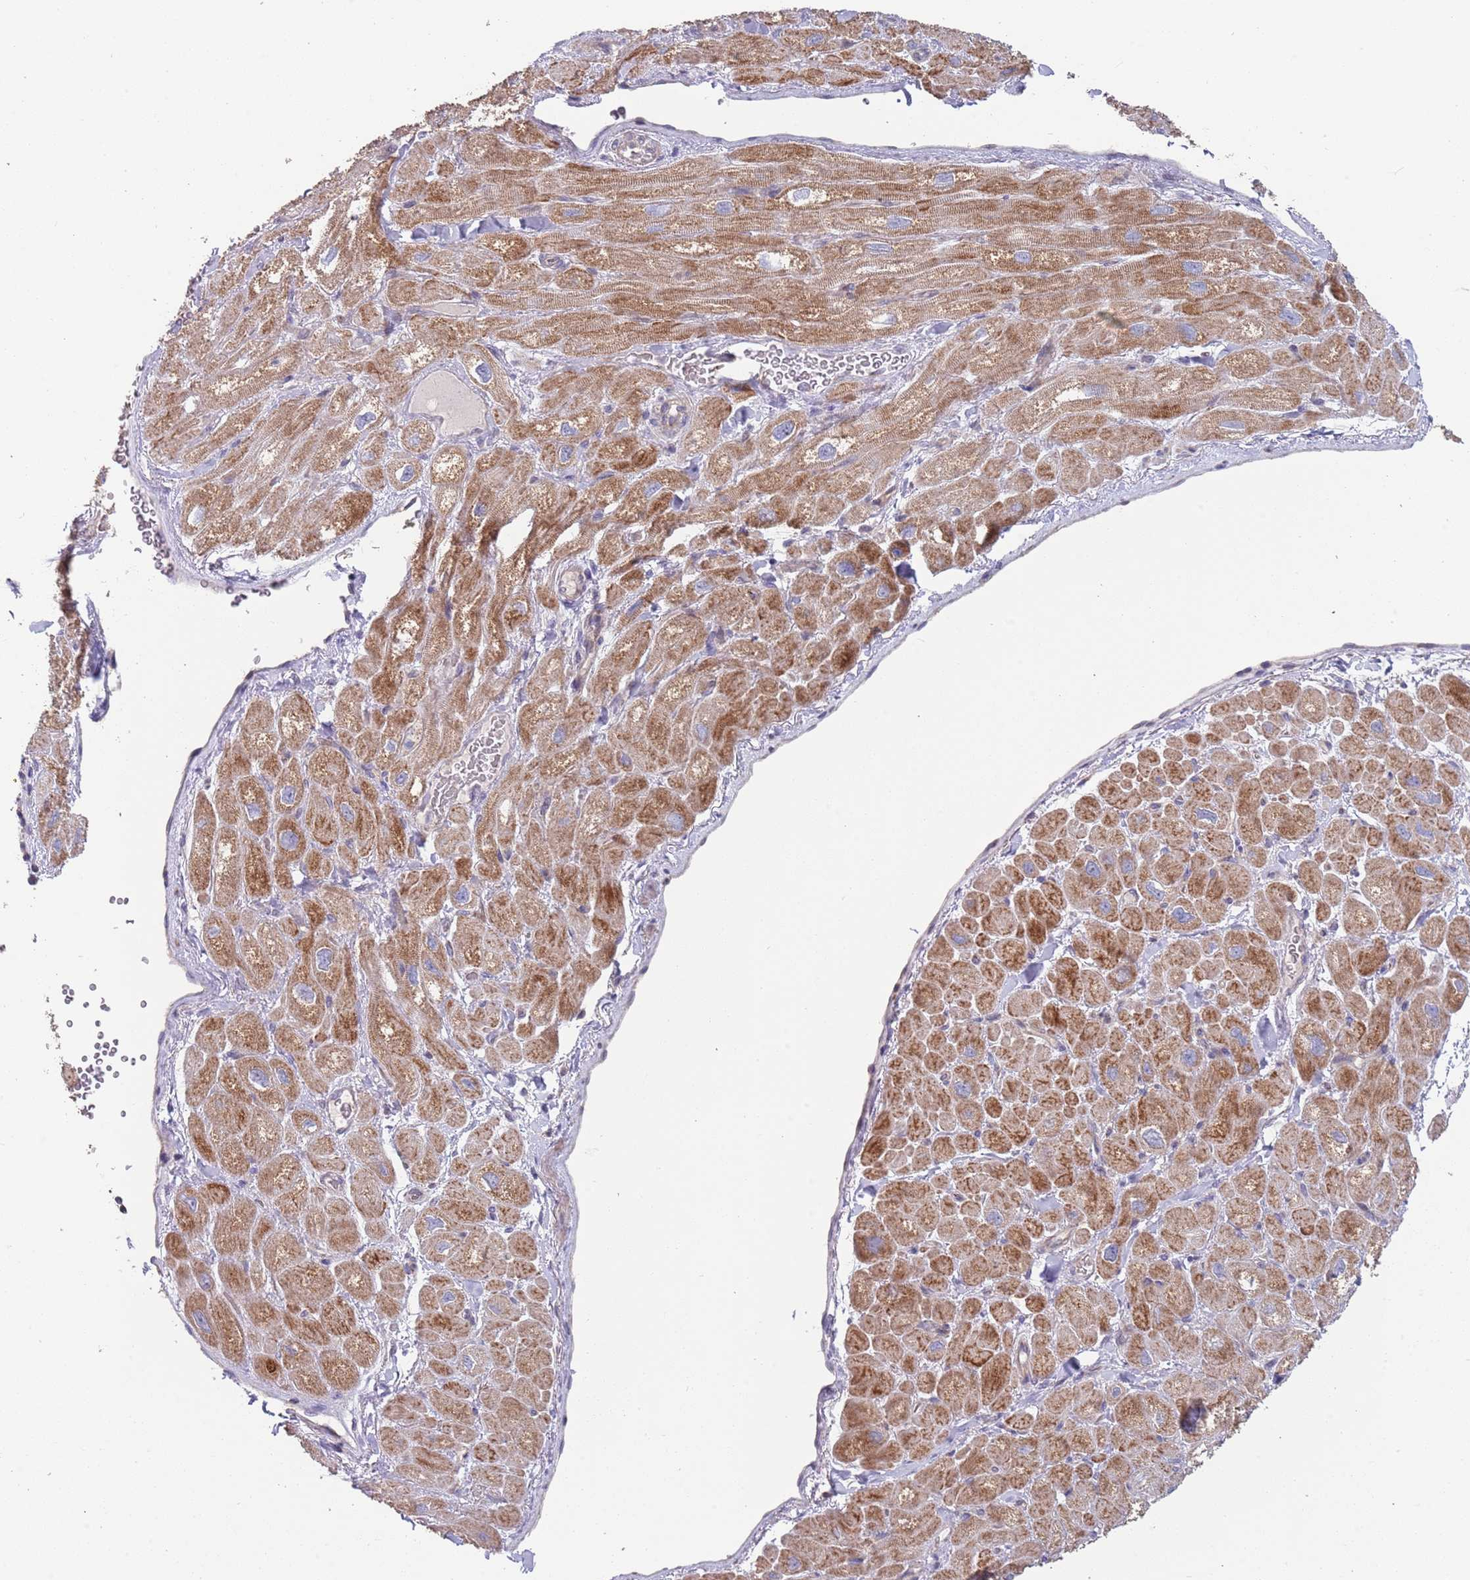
{"staining": {"intensity": "moderate", "quantity": ">75%", "location": "cytoplasmic/membranous"}, "tissue": "heart muscle", "cell_type": "Cardiomyocytes", "image_type": "normal", "snomed": [{"axis": "morphology", "description": "Normal tissue, NOS"}, {"axis": "topography", "description": "Heart"}], "caption": "IHC (DAB (3,3'-diaminobenzidine)) staining of unremarkable human heart muscle displays moderate cytoplasmic/membranous protein staining in about >75% of cardiomyocytes.", "gene": "ABCC10", "patient": {"sex": "male", "age": 65}}